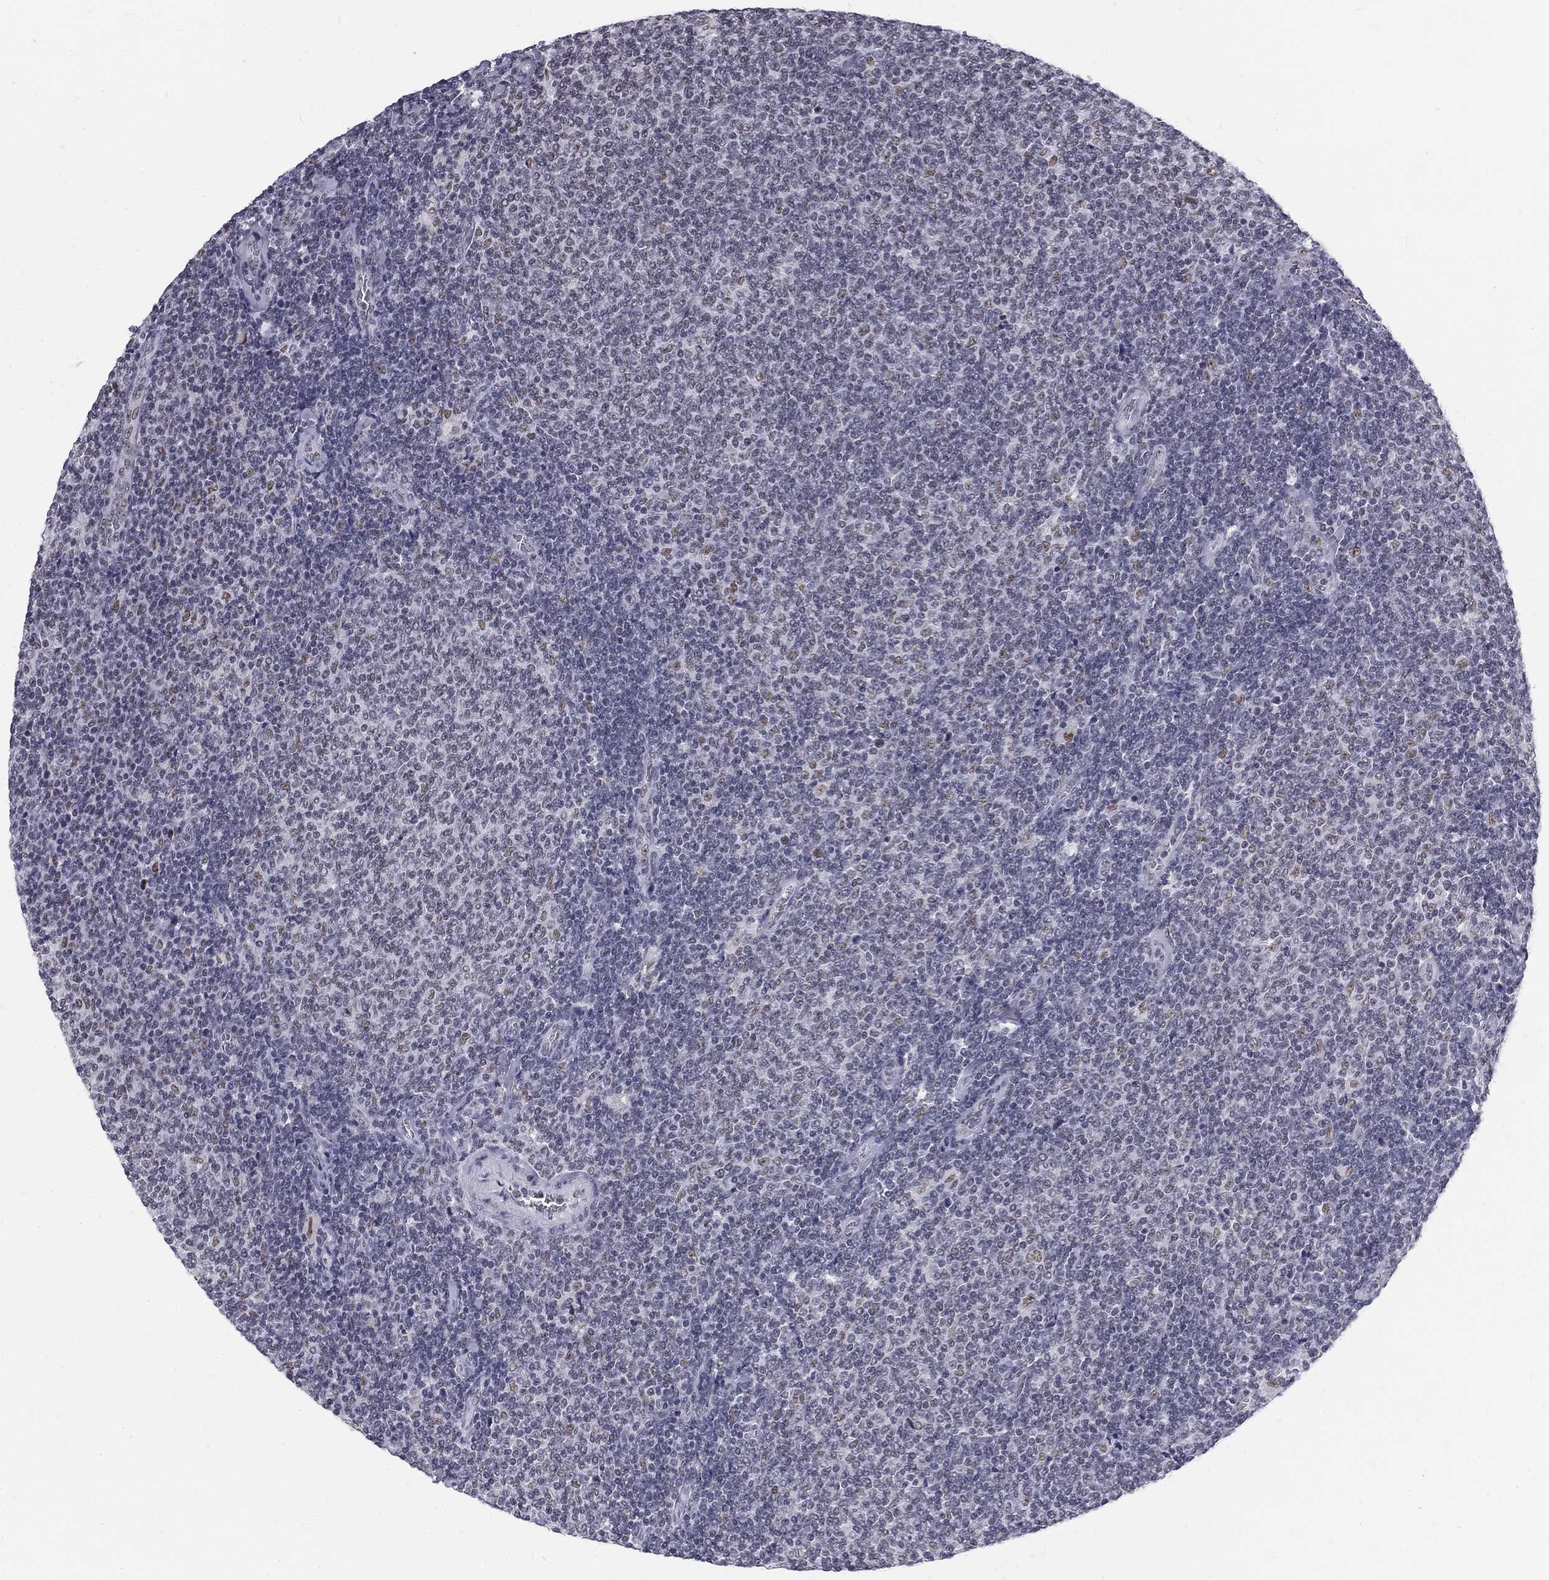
{"staining": {"intensity": "weak", "quantity": "<25%", "location": "nuclear"}, "tissue": "lymphoma", "cell_type": "Tumor cells", "image_type": "cancer", "snomed": [{"axis": "morphology", "description": "Malignant lymphoma, non-Hodgkin's type, Low grade"}, {"axis": "topography", "description": "Lymph node"}], "caption": "Protein analysis of malignant lymphoma, non-Hodgkin's type (low-grade) displays no significant staining in tumor cells.", "gene": "SNORC", "patient": {"sex": "male", "age": 52}}